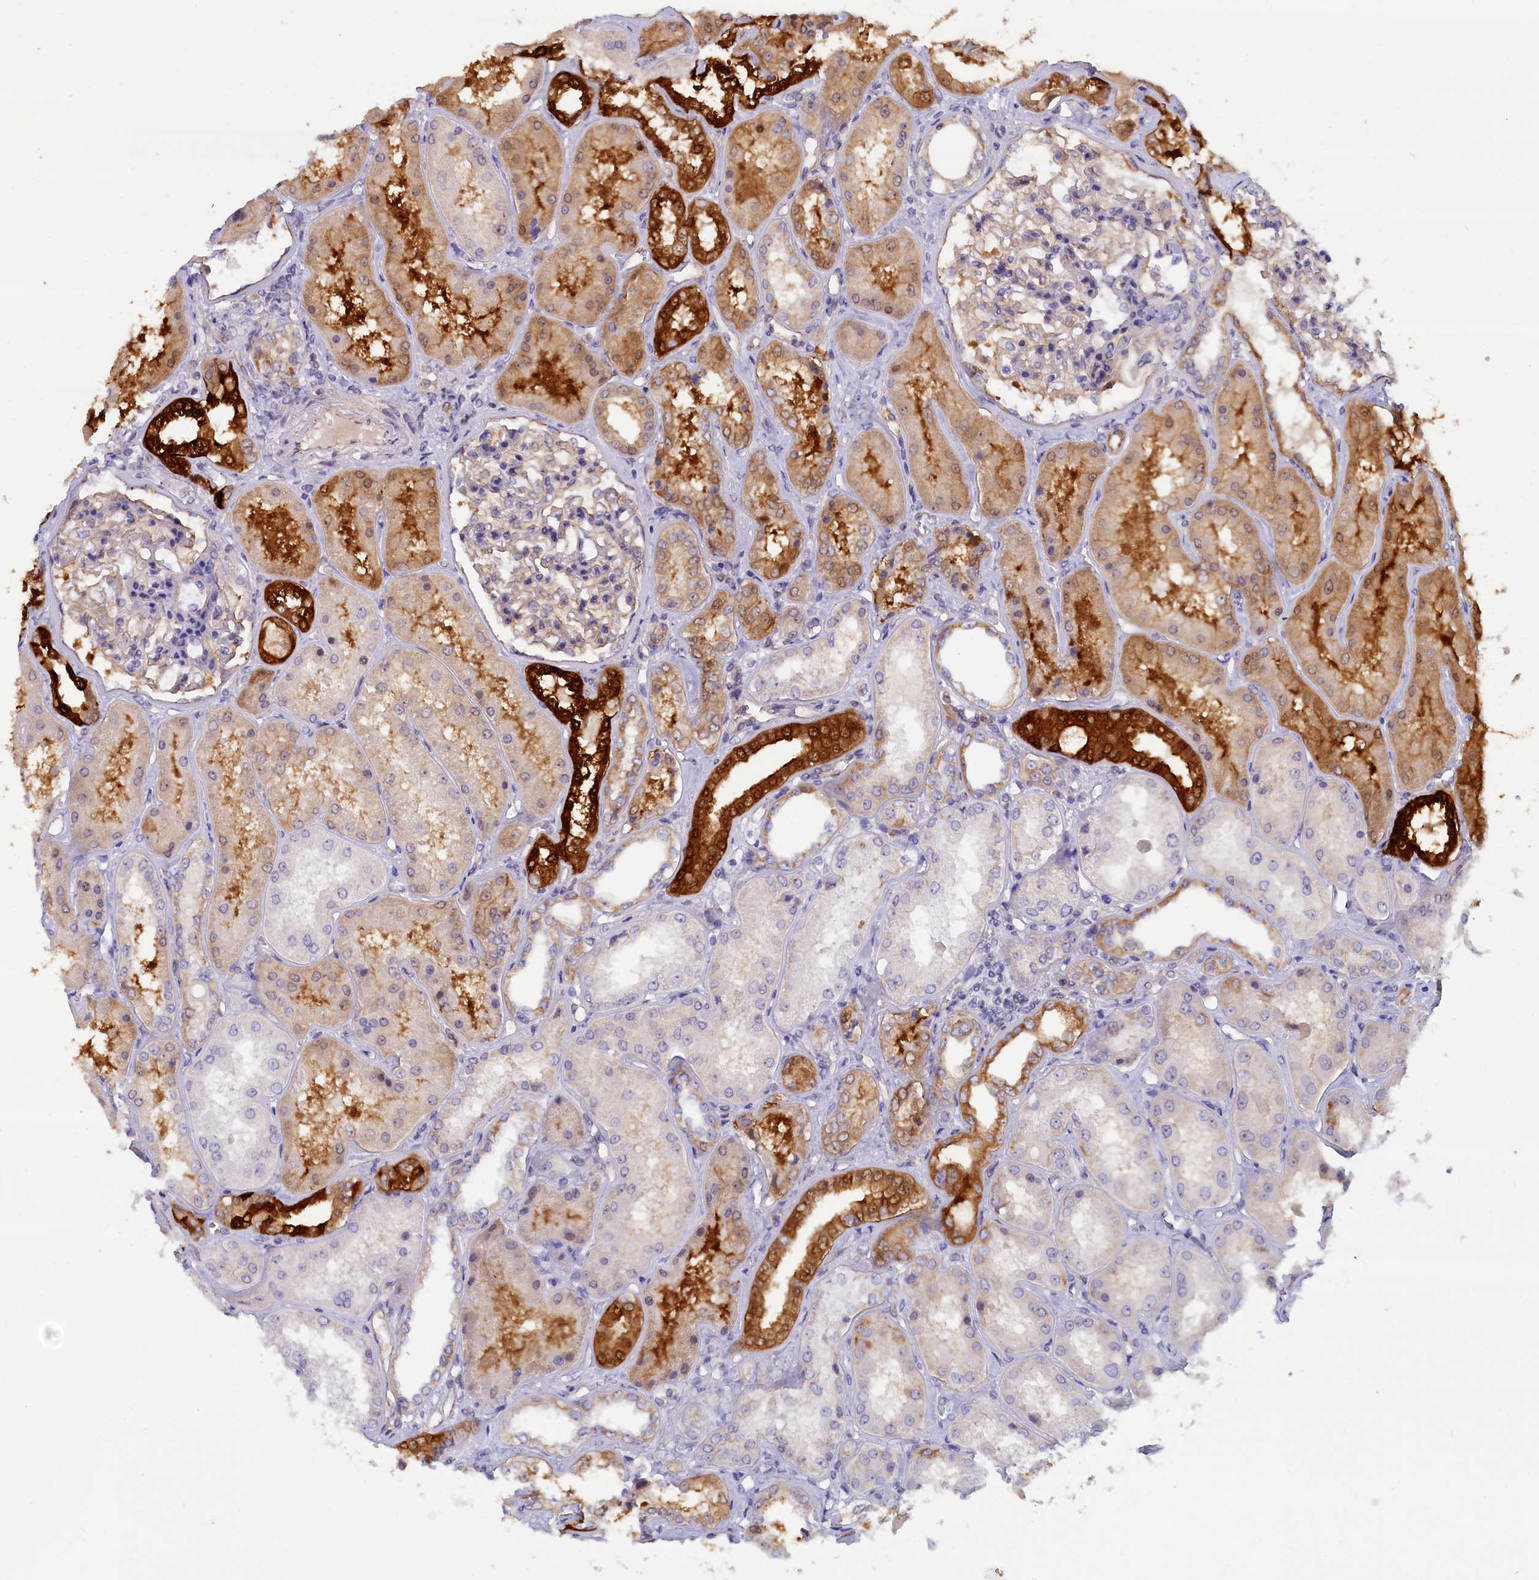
{"staining": {"intensity": "weak", "quantity": "<25%", "location": "cytoplasmic/membranous"}, "tissue": "kidney", "cell_type": "Cells in glomeruli", "image_type": "normal", "snomed": [{"axis": "morphology", "description": "Normal tissue, NOS"}, {"axis": "topography", "description": "Kidney"}], "caption": "A micrograph of human kidney is negative for staining in cells in glomeruli.", "gene": "ABCC12", "patient": {"sex": "female", "age": 56}}